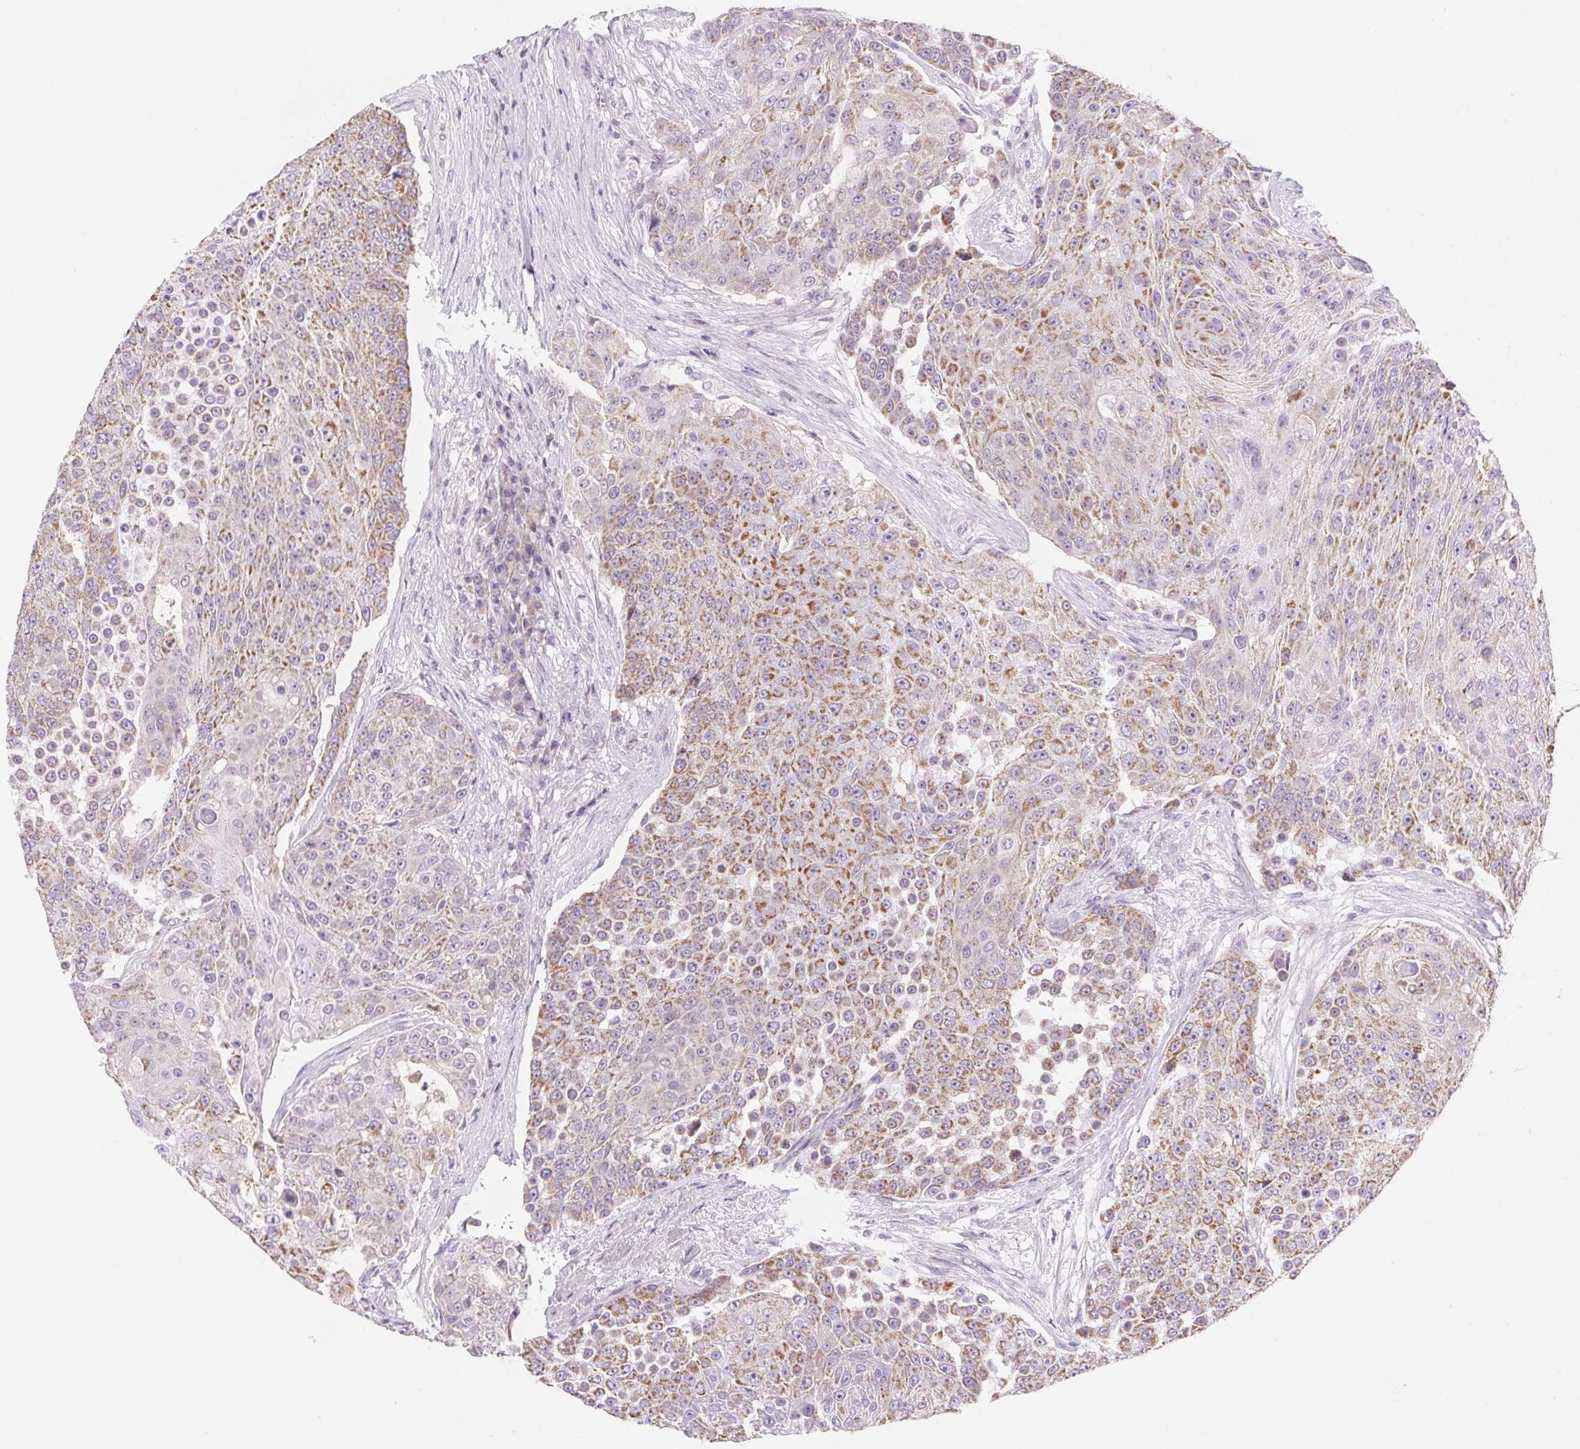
{"staining": {"intensity": "moderate", "quantity": ">75%", "location": "cytoplasmic/membranous"}, "tissue": "urothelial cancer", "cell_type": "Tumor cells", "image_type": "cancer", "snomed": [{"axis": "morphology", "description": "Urothelial carcinoma, High grade"}, {"axis": "topography", "description": "Urinary bladder"}], "caption": "Brown immunohistochemical staining in human urothelial cancer displays moderate cytoplasmic/membranous staining in about >75% of tumor cells. (Stains: DAB in brown, nuclei in blue, Microscopy: brightfield microscopy at high magnification).", "gene": "DPPA5", "patient": {"sex": "female", "age": 63}}